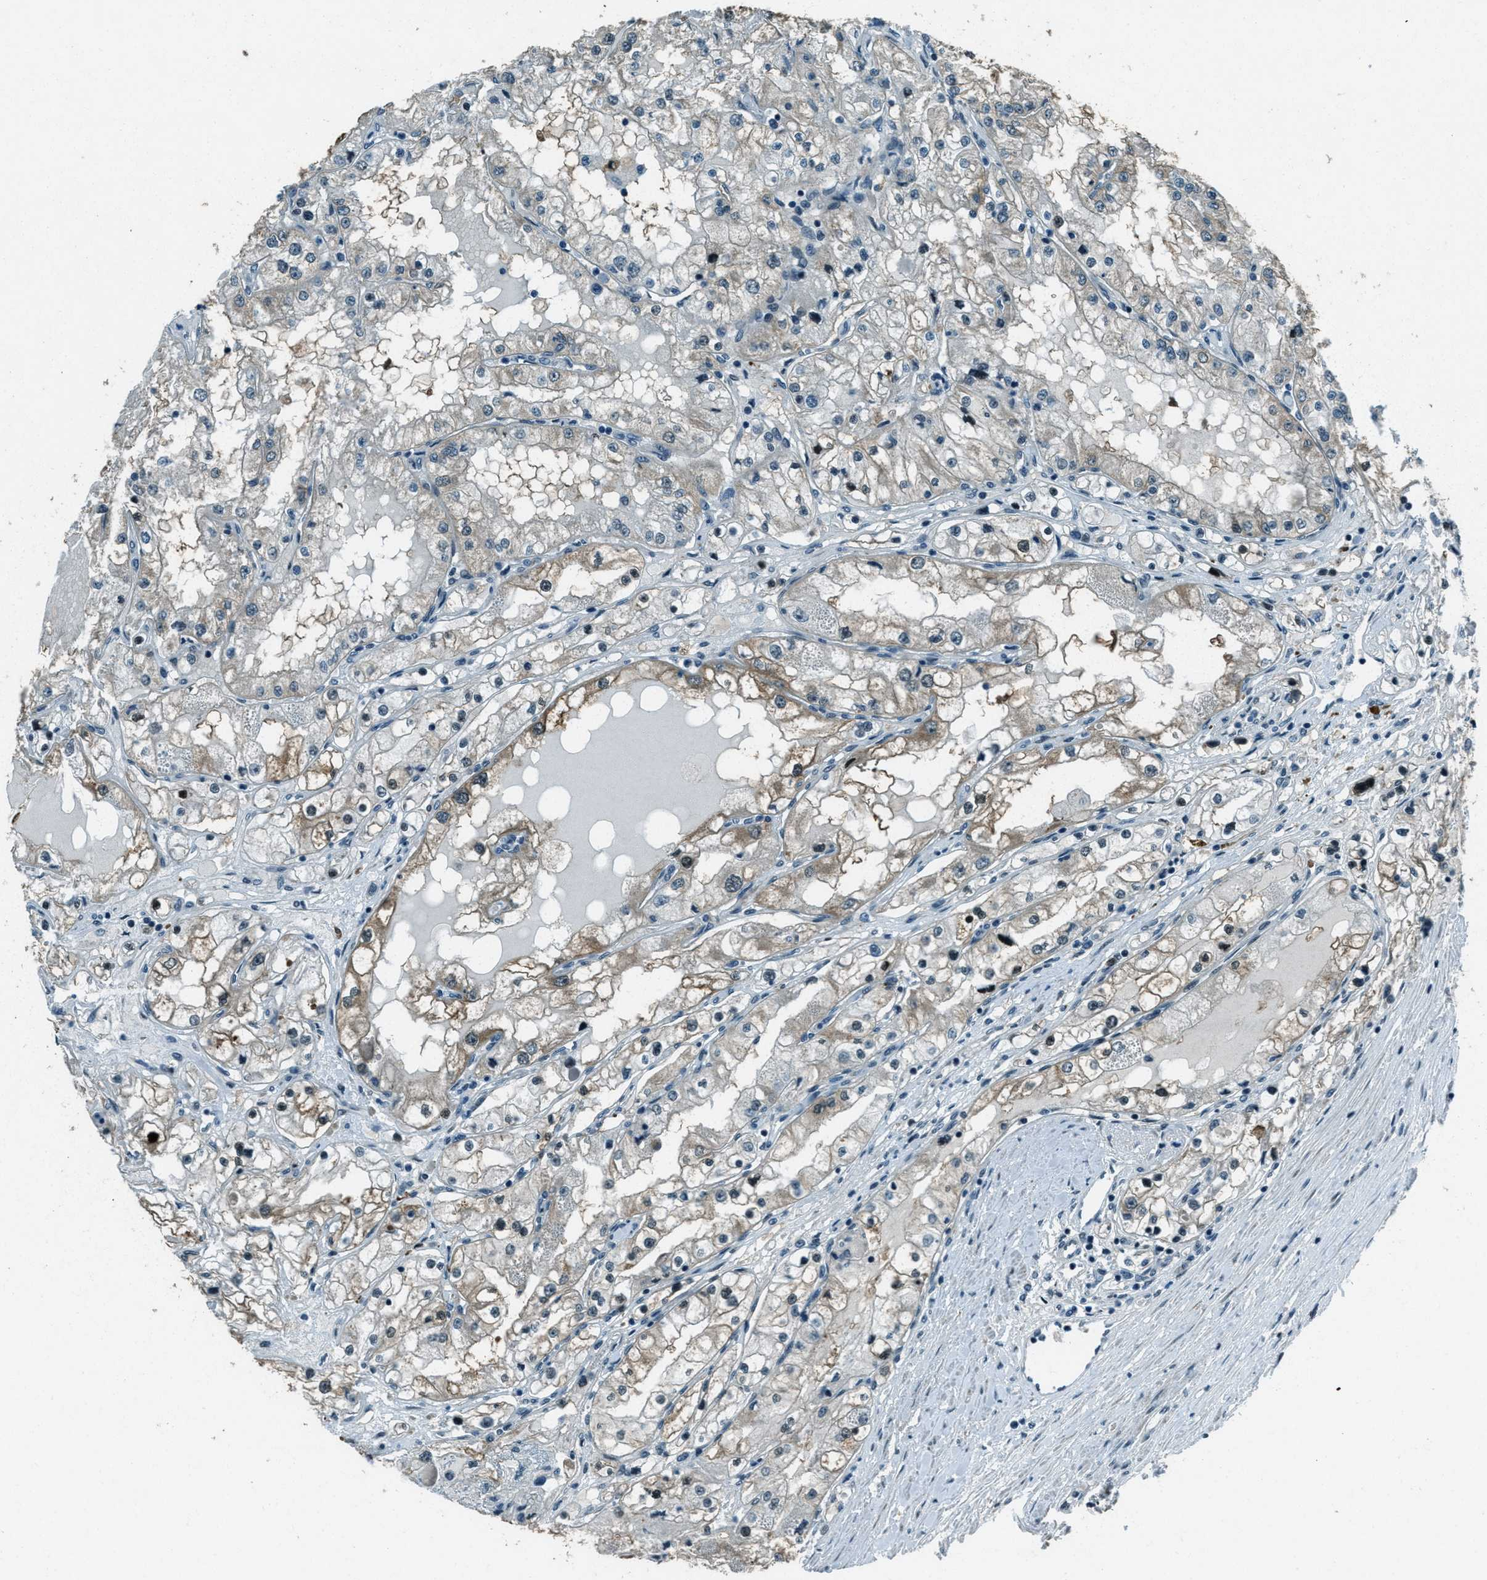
{"staining": {"intensity": "weak", "quantity": "25%-75%", "location": "cytoplasmic/membranous"}, "tissue": "renal cancer", "cell_type": "Tumor cells", "image_type": "cancer", "snomed": [{"axis": "morphology", "description": "Adenocarcinoma, NOS"}, {"axis": "topography", "description": "Kidney"}], "caption": "Immunohistochemistry photomicrograph of neoplastic tissue: renal adenocarcinoma stained using immunohistochemistry (IHC) demonstrates low levels of weak protein expression localized specifically in the cytoplasmic/membranous of tumor cells, appearing as a cytoplasmic/membranous brown color.", "gene": "TARDBP", "patient": {"sex": "male", "age": 68}}